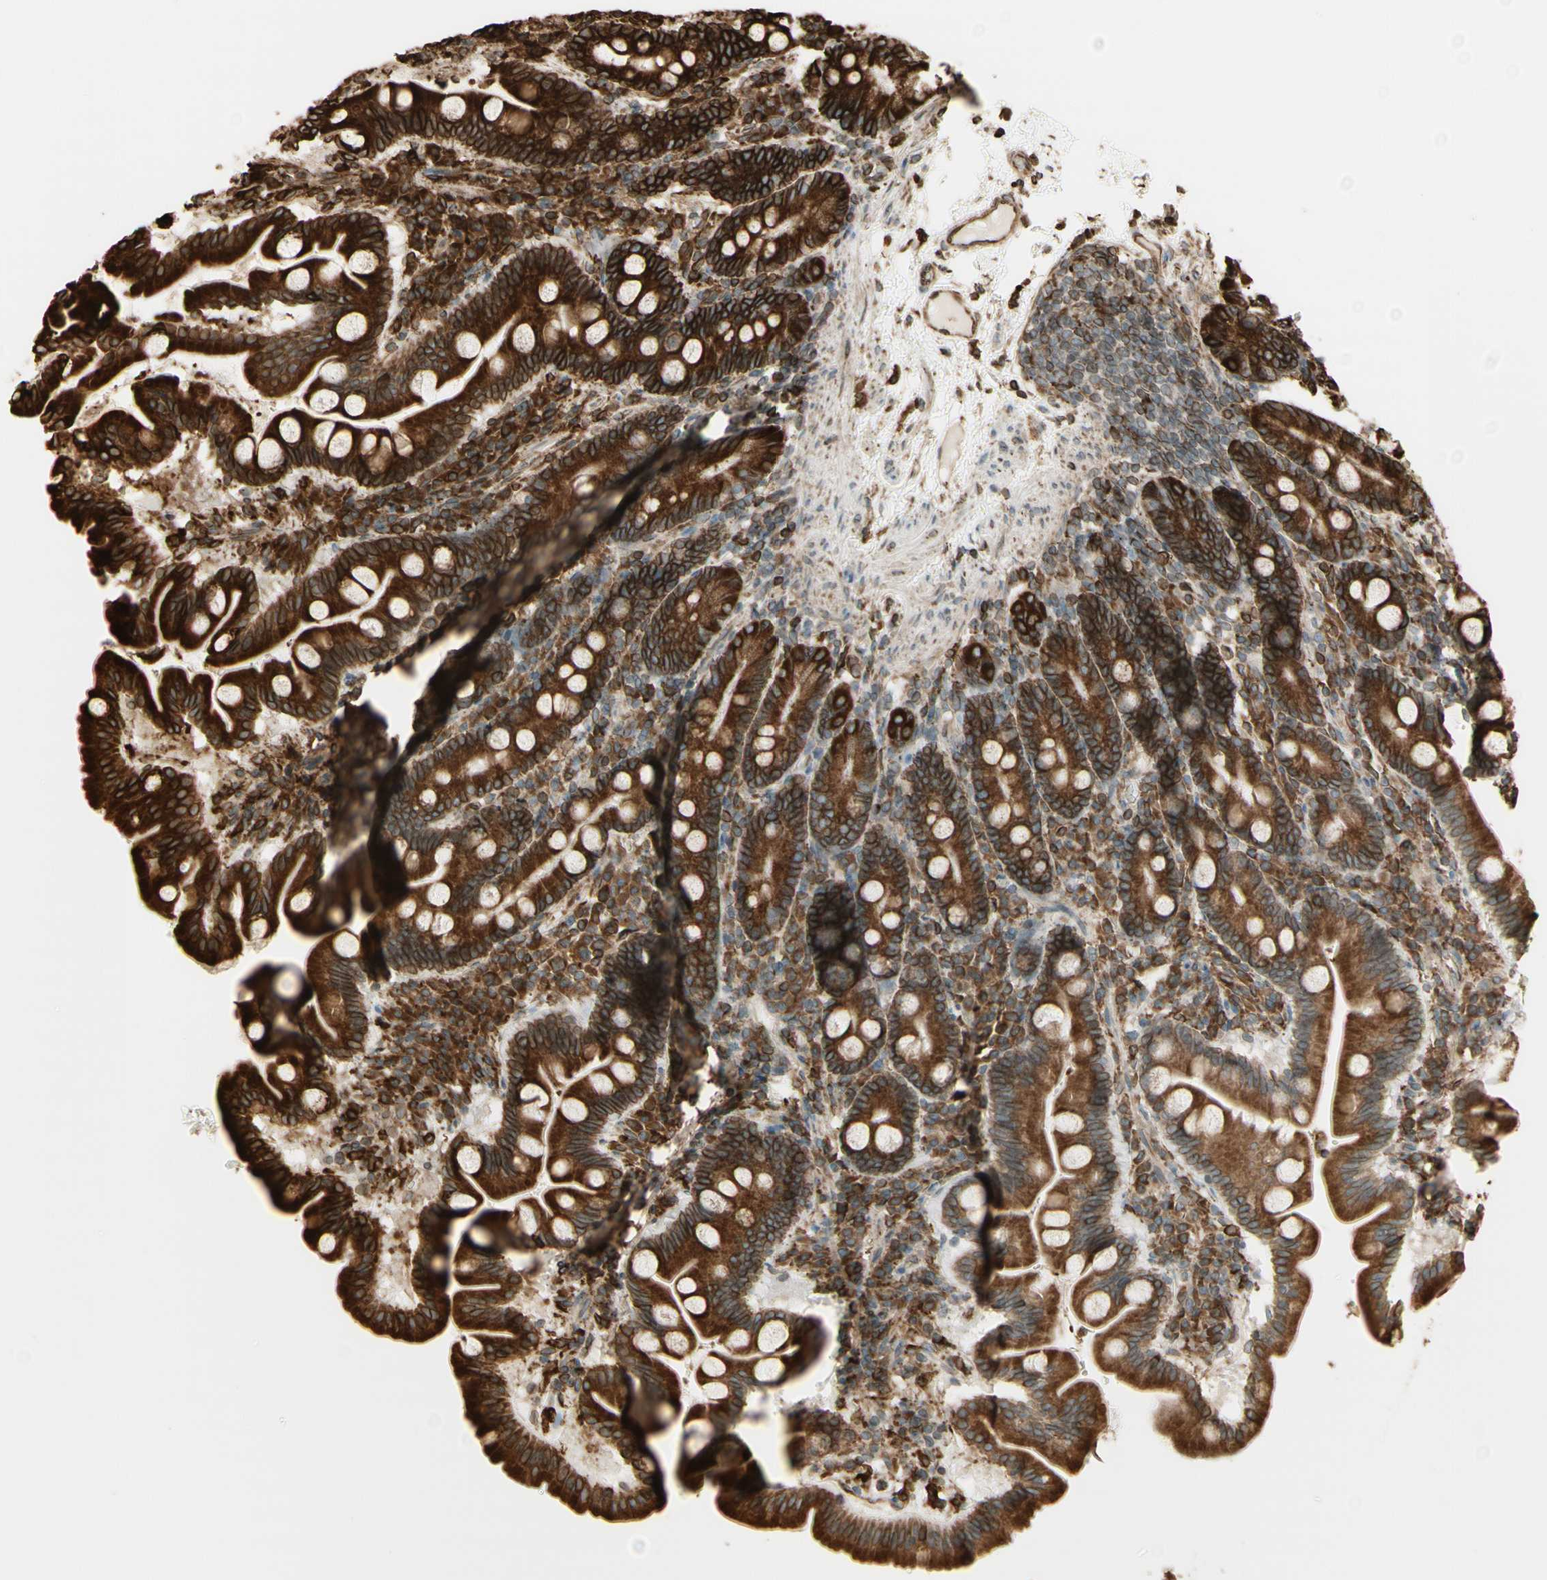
{"staining": {"intensity": "strong", "quantity": ">75%", "location": "cytoplasmic/membranous"}, "tissue": "duodenum", "cell_type": "Glandular cells", "image_type": "normal", "snomed": [{"axis": "morphology", "description": "Normal tissue, NOS"}, {"axis": "topography", "description": "Duodenum"}], "caption": "Immunohistochemistry (IHC) micrograph of unremarkable human duodenum stained for a protein (brown), which reveals high levels of strong cytoplasmic/membranous positivity in approximately >75% of glandular cells.", "gene": "CANX", "patient": {"sex": "male", "age": 50}}